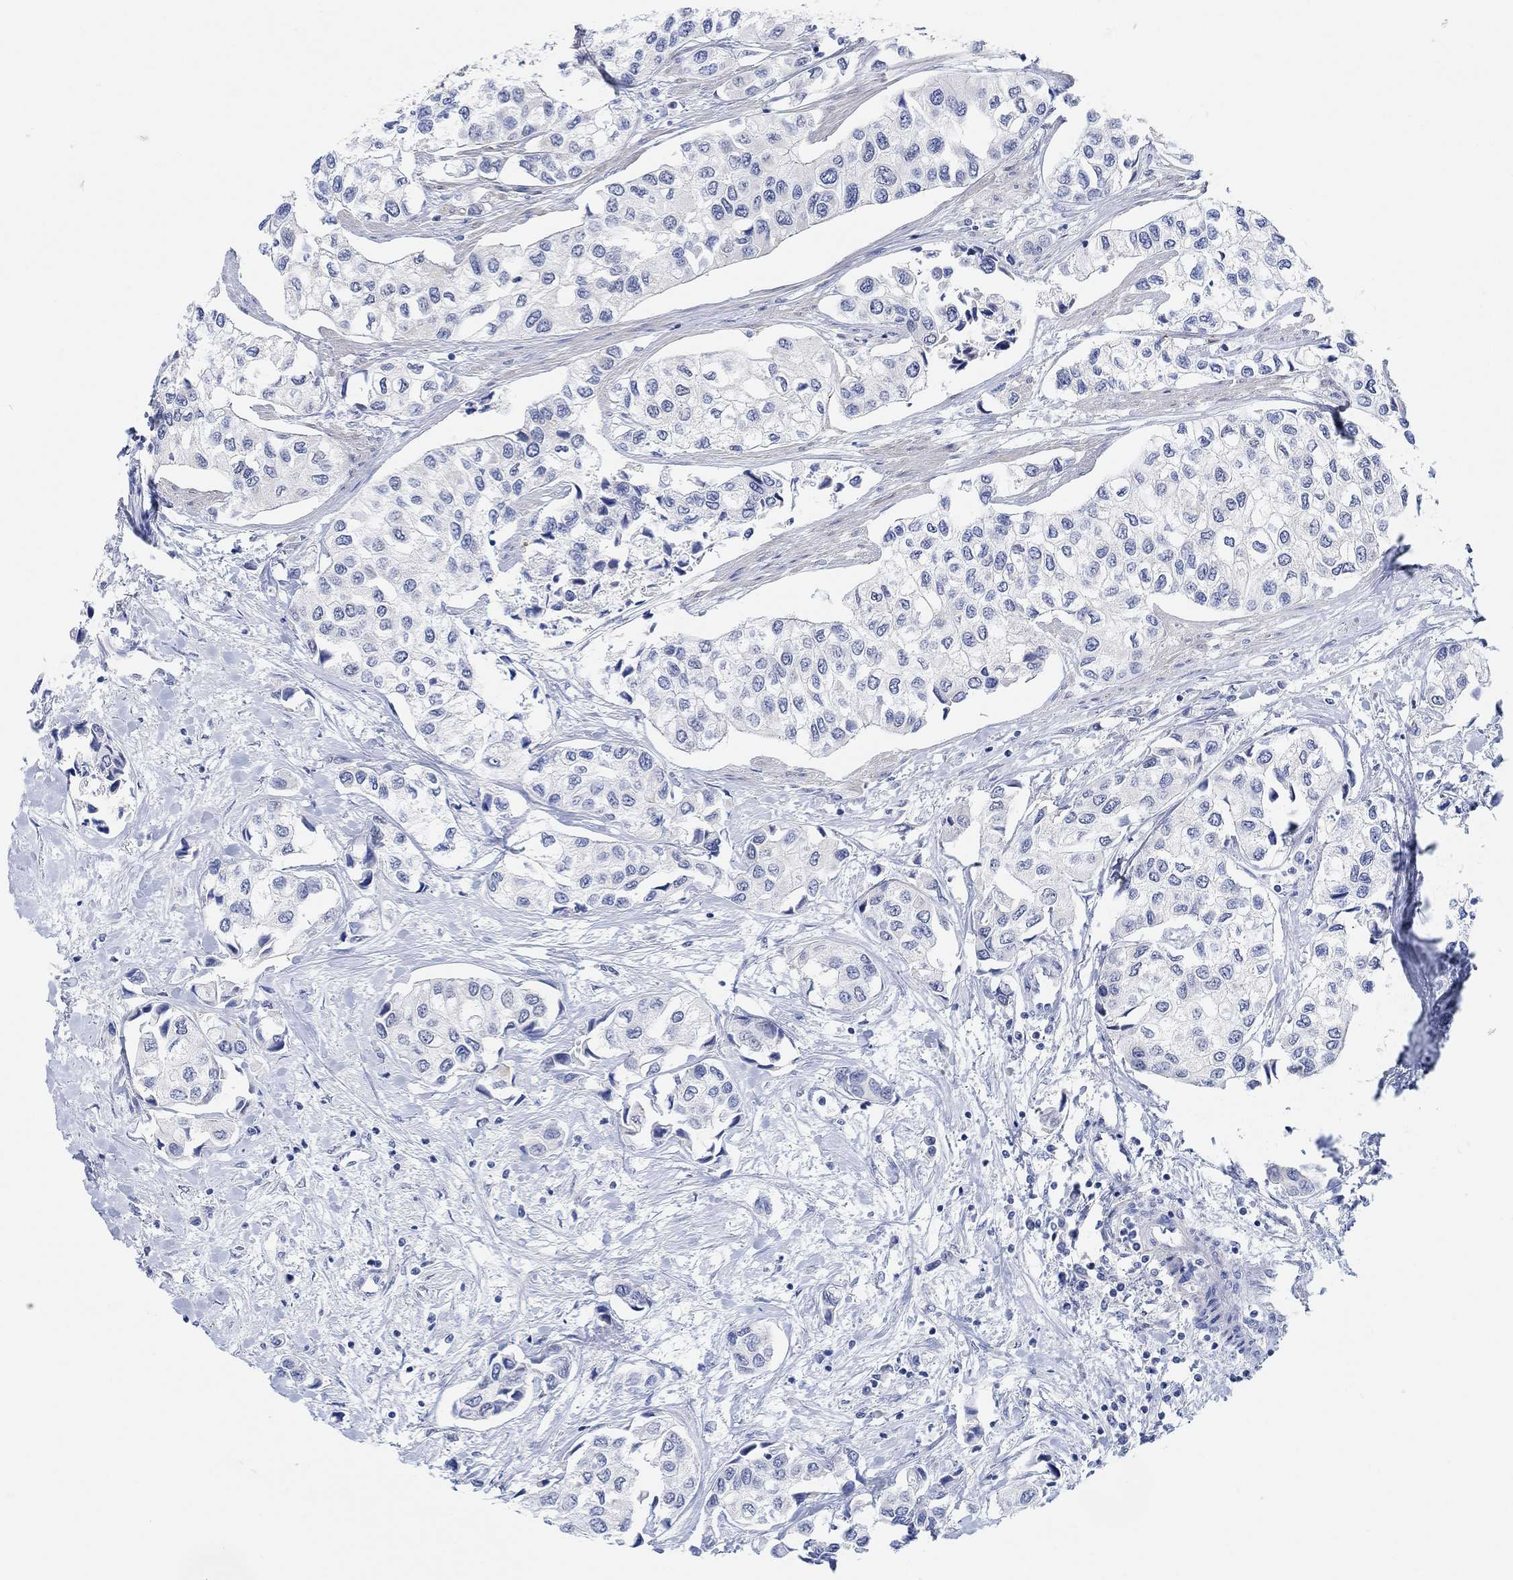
{"staining": {"intensity": "negative", "quantity": "none", "location": "none"}, "tissue": "urothelial cancer", "cell_type": "Tumor cells", "image_type": "cancer", "snomed": [{"axis": "morphology", "description": "Urothelial carcinoma, High grade"}, {"axis": "topography", "description": "Urinary bladder"}], "caption": "DAB (3,3'-diaminobenzidine) immunohistochemical staining of urothelial cancer displays no significant positivity in tumor cells. (DAB immunohistochemistry, high magnification).", "gene": "RIMS1", "patient": {"sex": "male", "age": 73}}